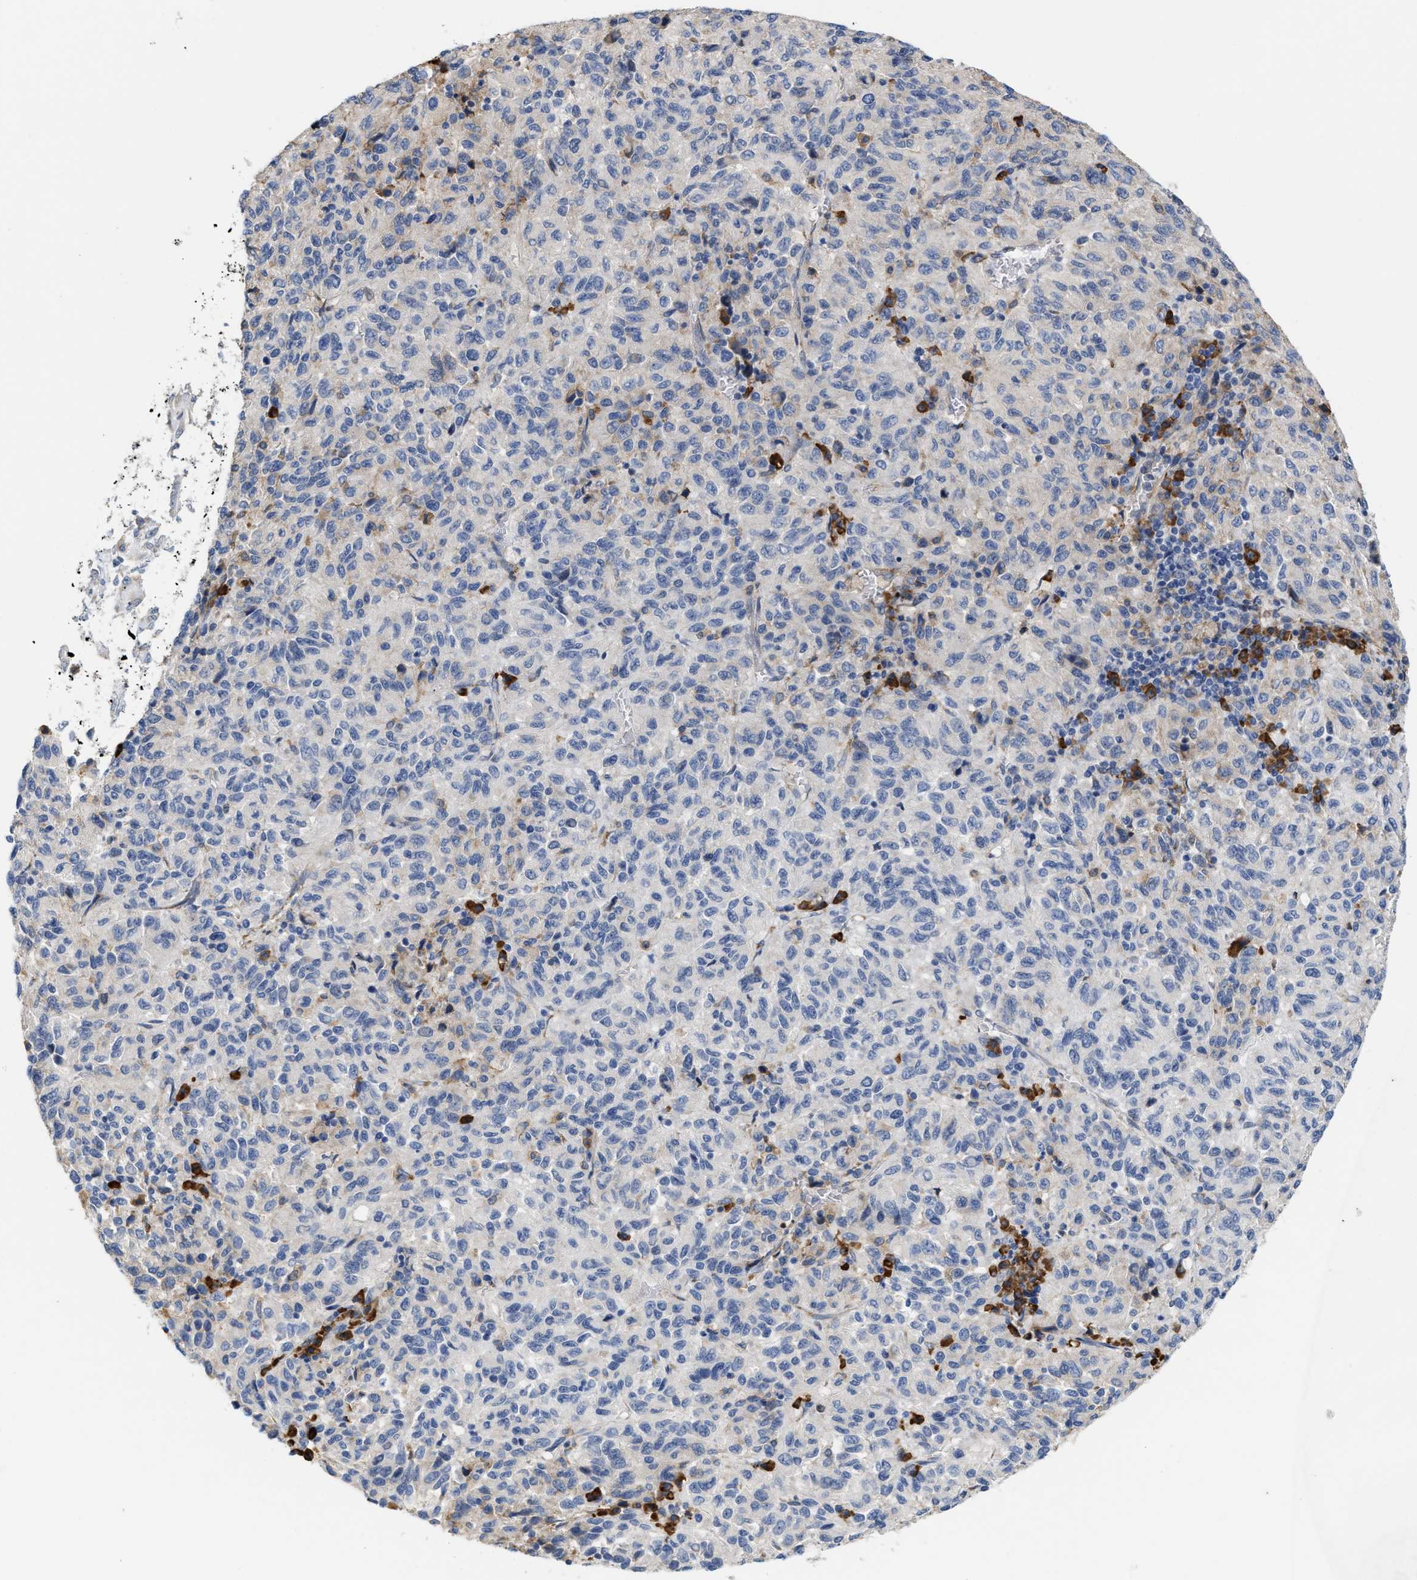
{"staining": {"intensity": "weak", "quantity": "<25%", "location": "cytoplasmic/membranous"}, "tissue": "melanoma", "cell_type": "Tumor cells", "image_type": "cancer", "snomed": [{"axis": "morphology", "description": "Malignant melanoma, Metastatic site"}, {"axis": "topography", "description": "Lung"}], "caption": "This is an immunohistochemistry (IHC) photomicrograph of malignant melanoma (metastatic site). There is no staining in tumor cells.", "gene": "RYR2", "patient": {"sex": "male", "age": 64}}